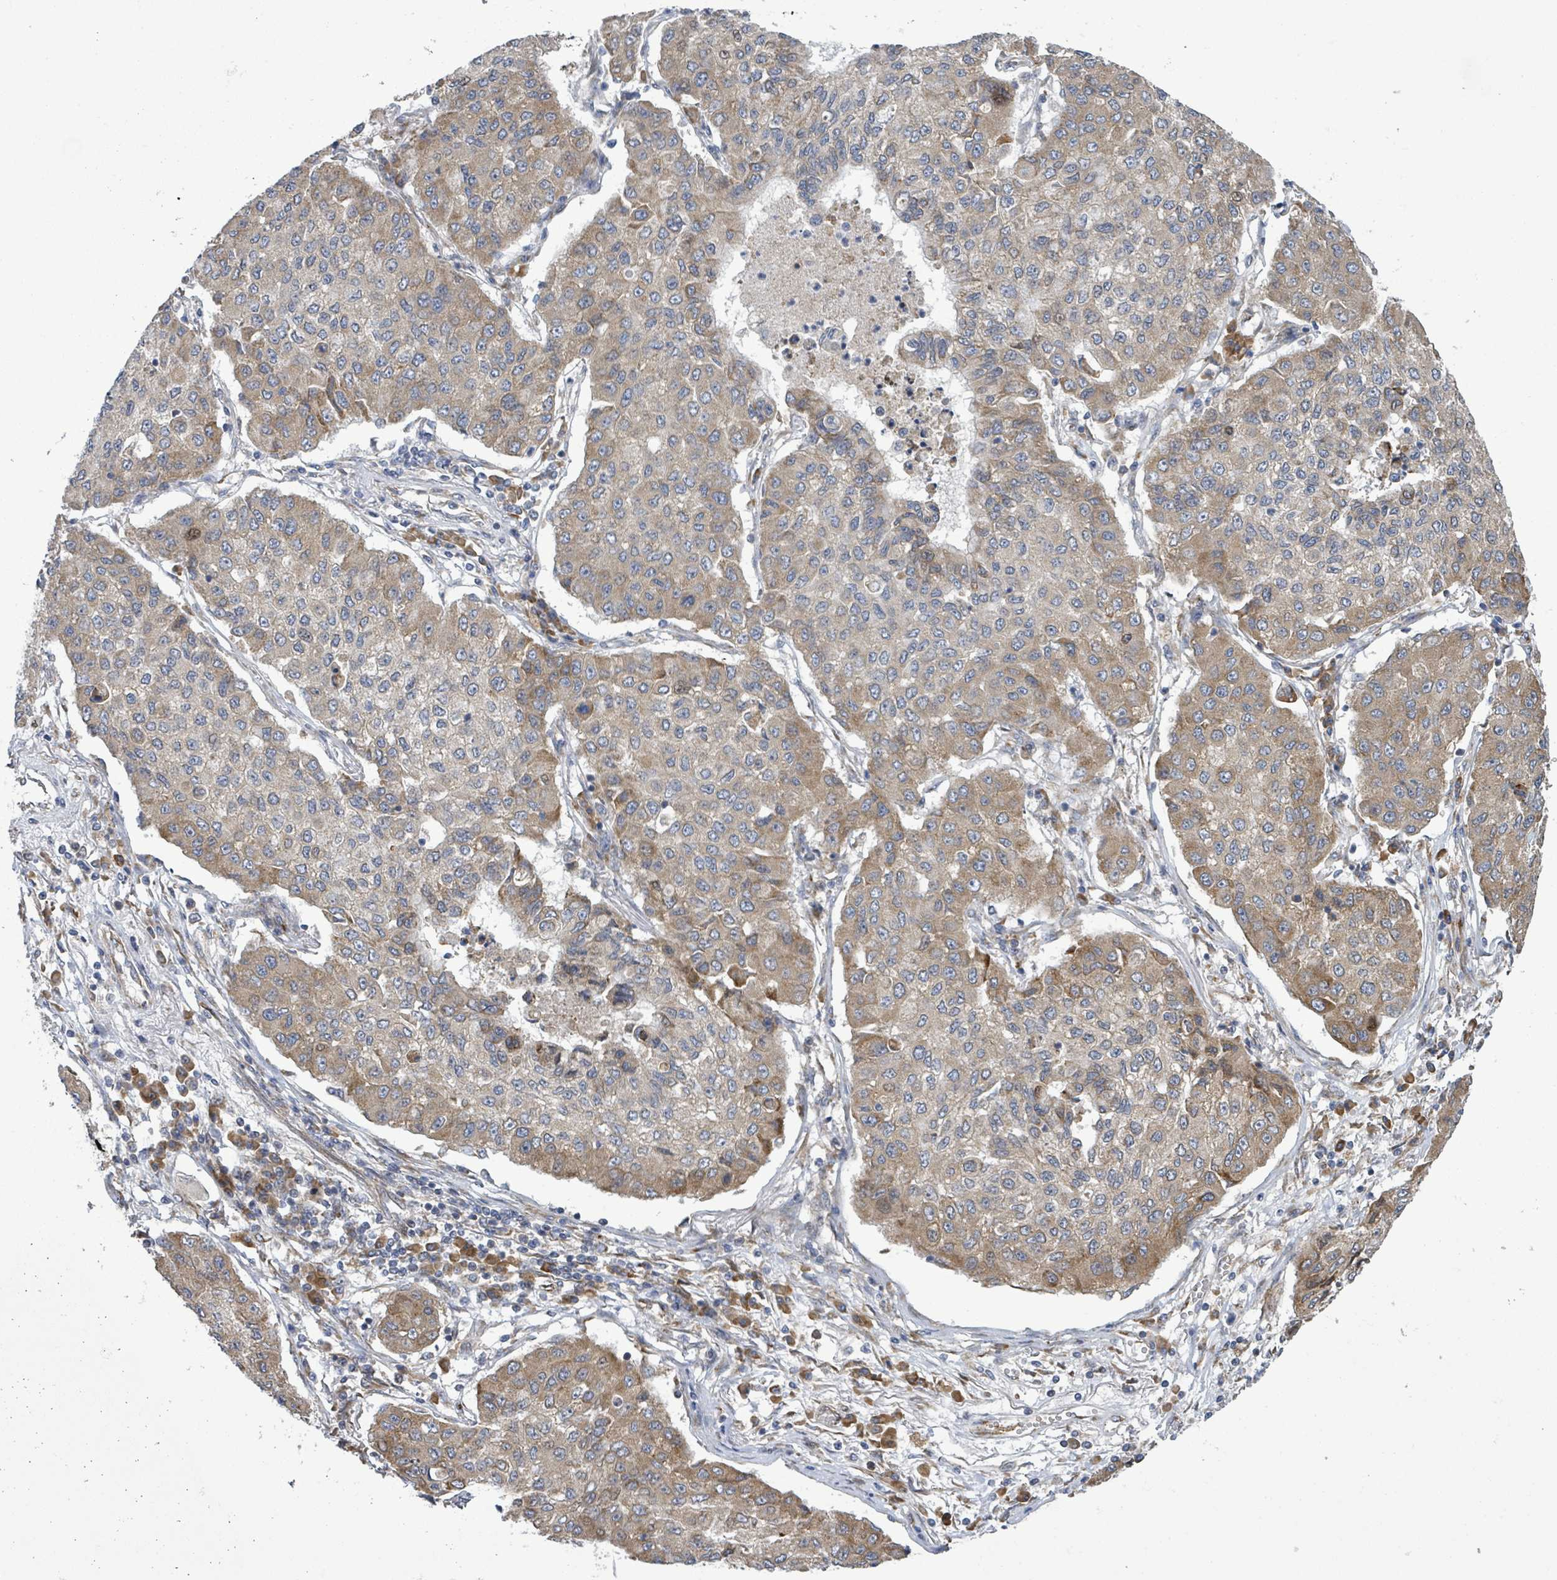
{"staining": {"intensity": "weak", "quantity": ">75%", "location": "cytoplasmic/membranous"}, "tissue": "lung cancer", "cell_type": "Tumor cells", "image_type": "cancer", "snomed": [{"axis": "morphology", "description": "Squamous cell carcinoma, NOS"}, {"axis": "topography", "description": "Lung"}], "caption": "DAB immunohistochemical staining of lung cancer shows weak cytoplasmic/membranous protein staining in about >75% of tumor cells. The protein is shown in brown color, while the nuclei are stained blue.", "gene": "NOMO1", "patient": {"sex": "male", "age": 74}}